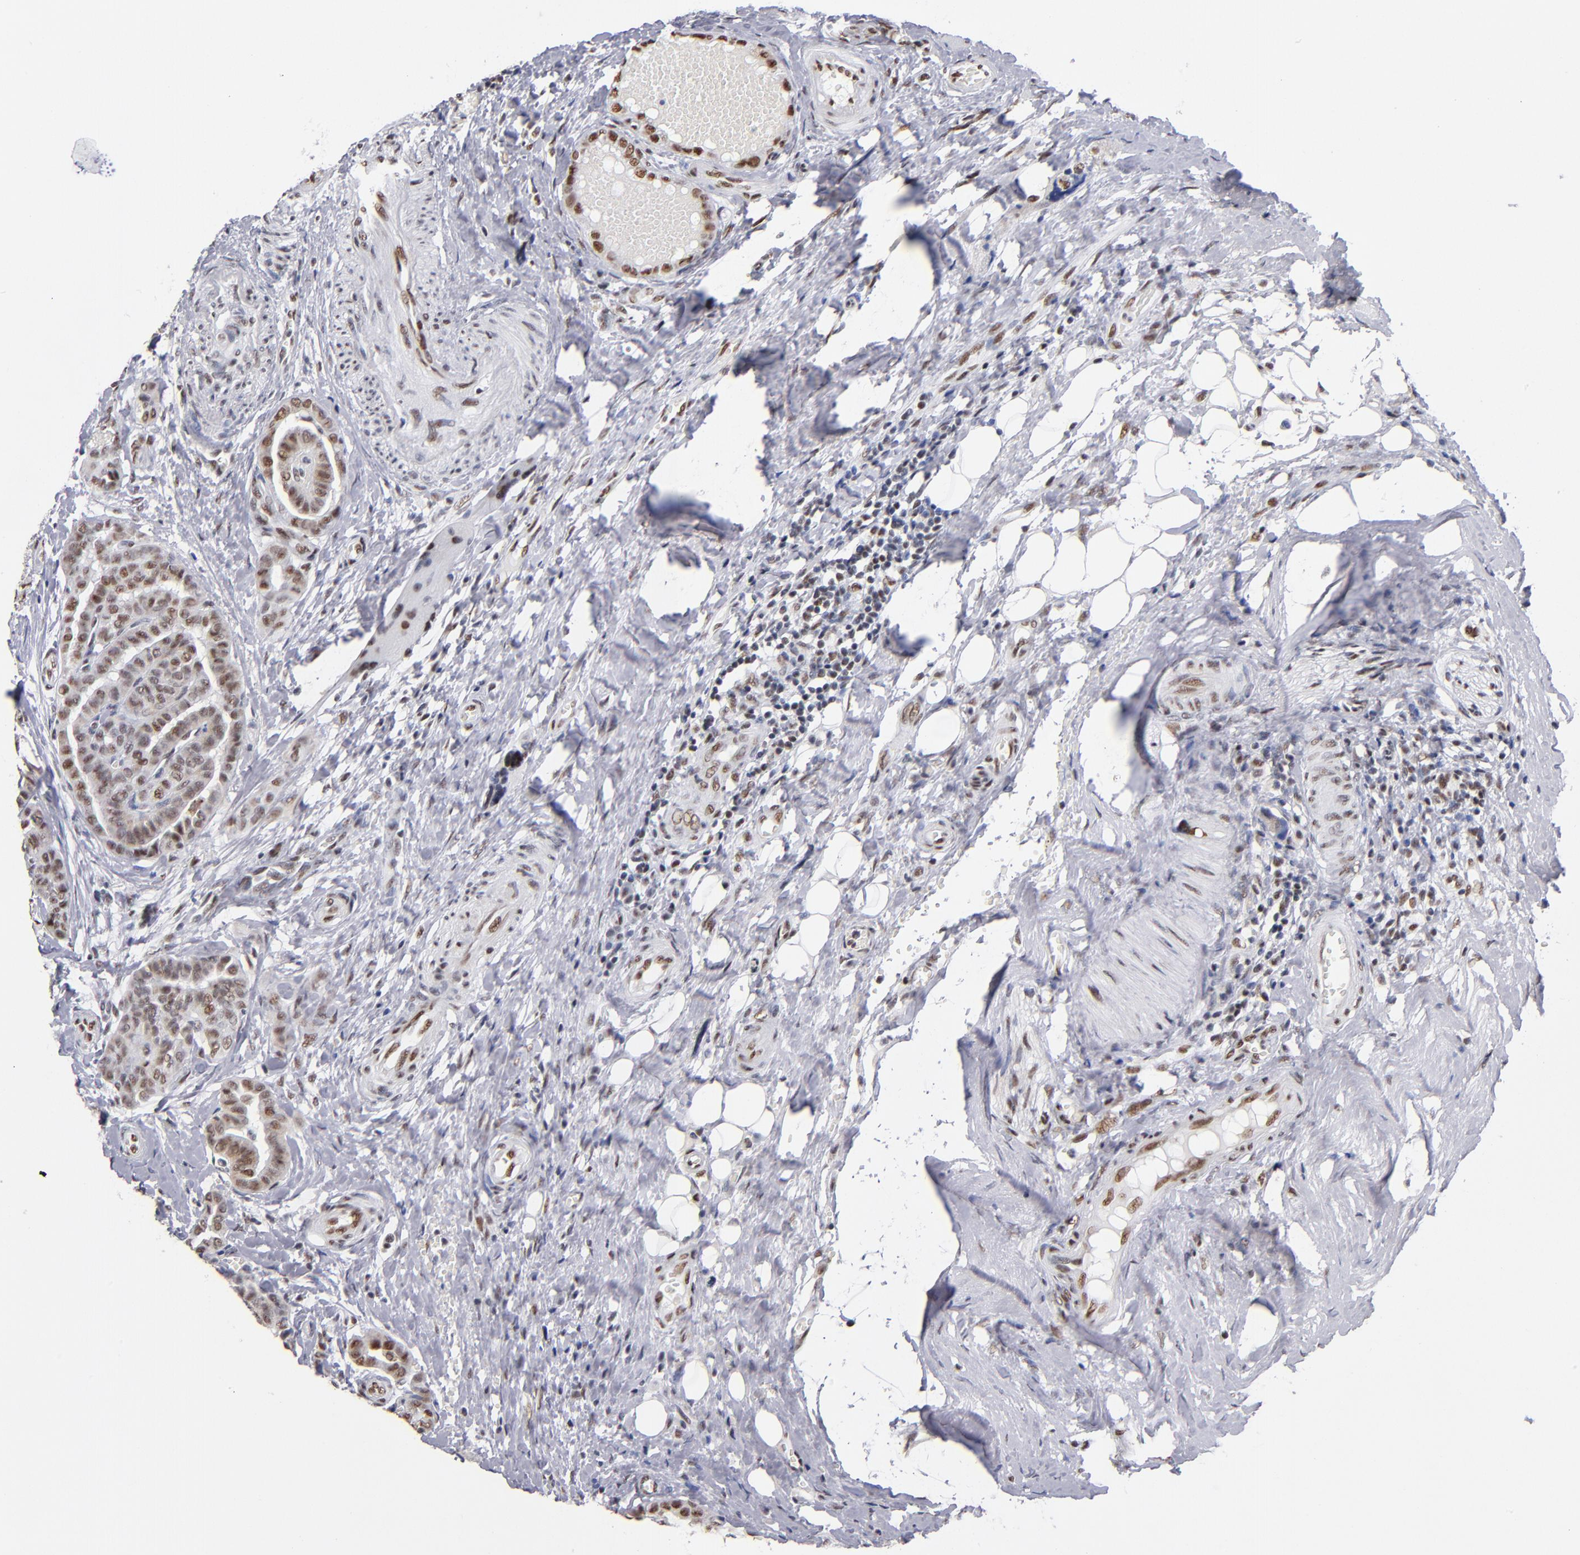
{"staining": {"intensity": "moderate", "quantity": "25%-75%", "location": "cytoplasmic/membranous,nuclear"}, "tissue": "thyroid cancer", "cell_type": "Tumor cells", "image_type": "cancer", "snomed": [{"axis": "morphology", "description": "Carcinoma, NOS"}, {"axis": "topography", "description": "Thyroid gland"}], "caption": "Immunohistochemical staining of human thyroid cancer demonstrates medium levels of moderate cytoplasmic/membranous and nuclear protein staining in about 25%-75% of tumor cells.", "gene": "MN1", "patient": {"sex": "female", "age": 91}}